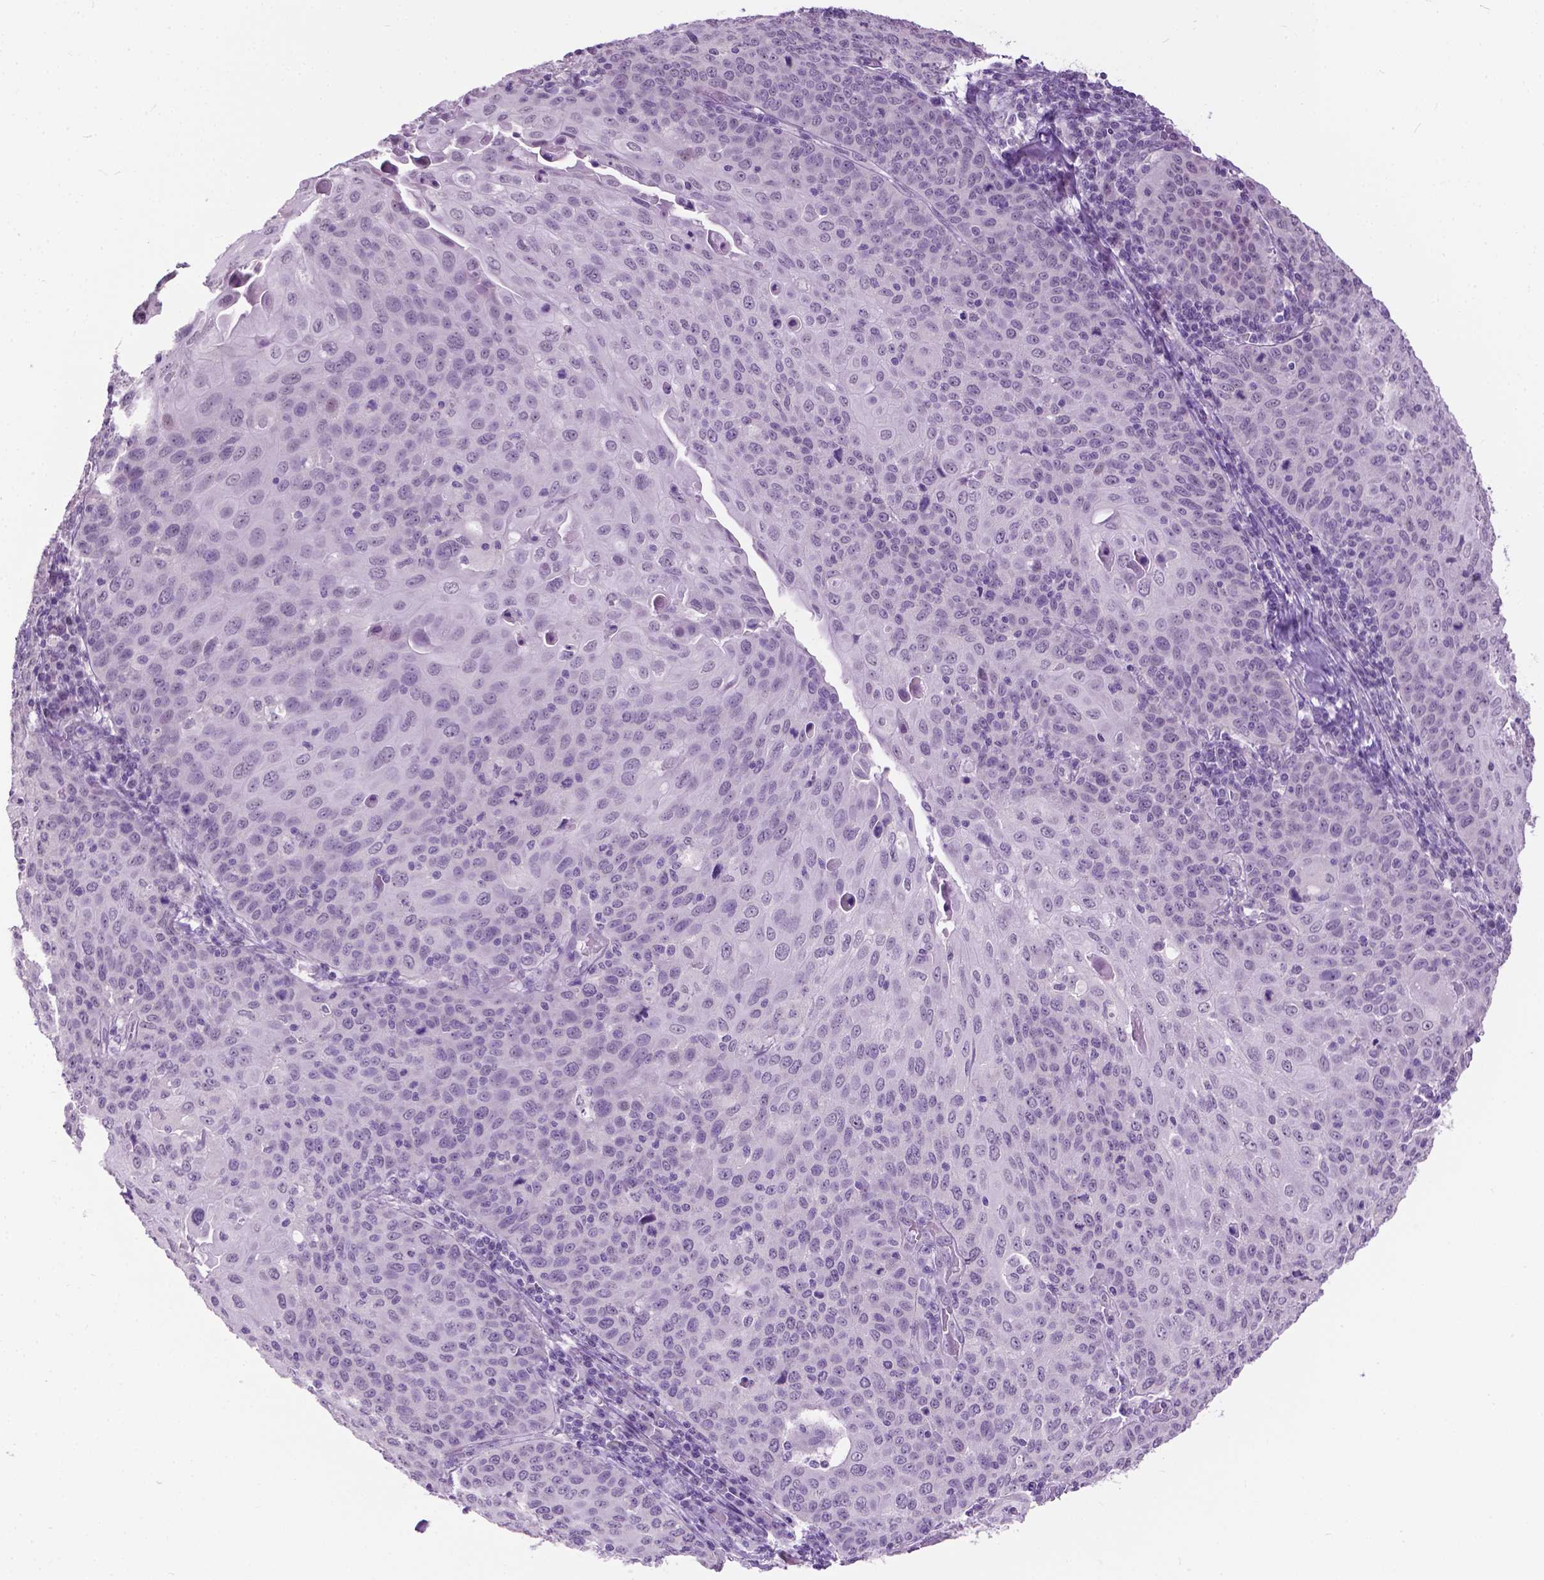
{"staining": {"intensity": "negative", "quantity": "none", "location": "none"}, "tissue": "cervical cancer", "cell_type": "Tumor cells", "image_type": "cancer", "snomed": [{"axis": "morphology", "description": "Squamous cell carcinoma, NOS"}, {"axis": "topography", "description": "Cervix"}], "caption": "The image reveals no staining of tumor cells in cervical squamous cell carcinoma.", "gene": "GPR37L1", "patient": {"sex": "female", "age": 65}}